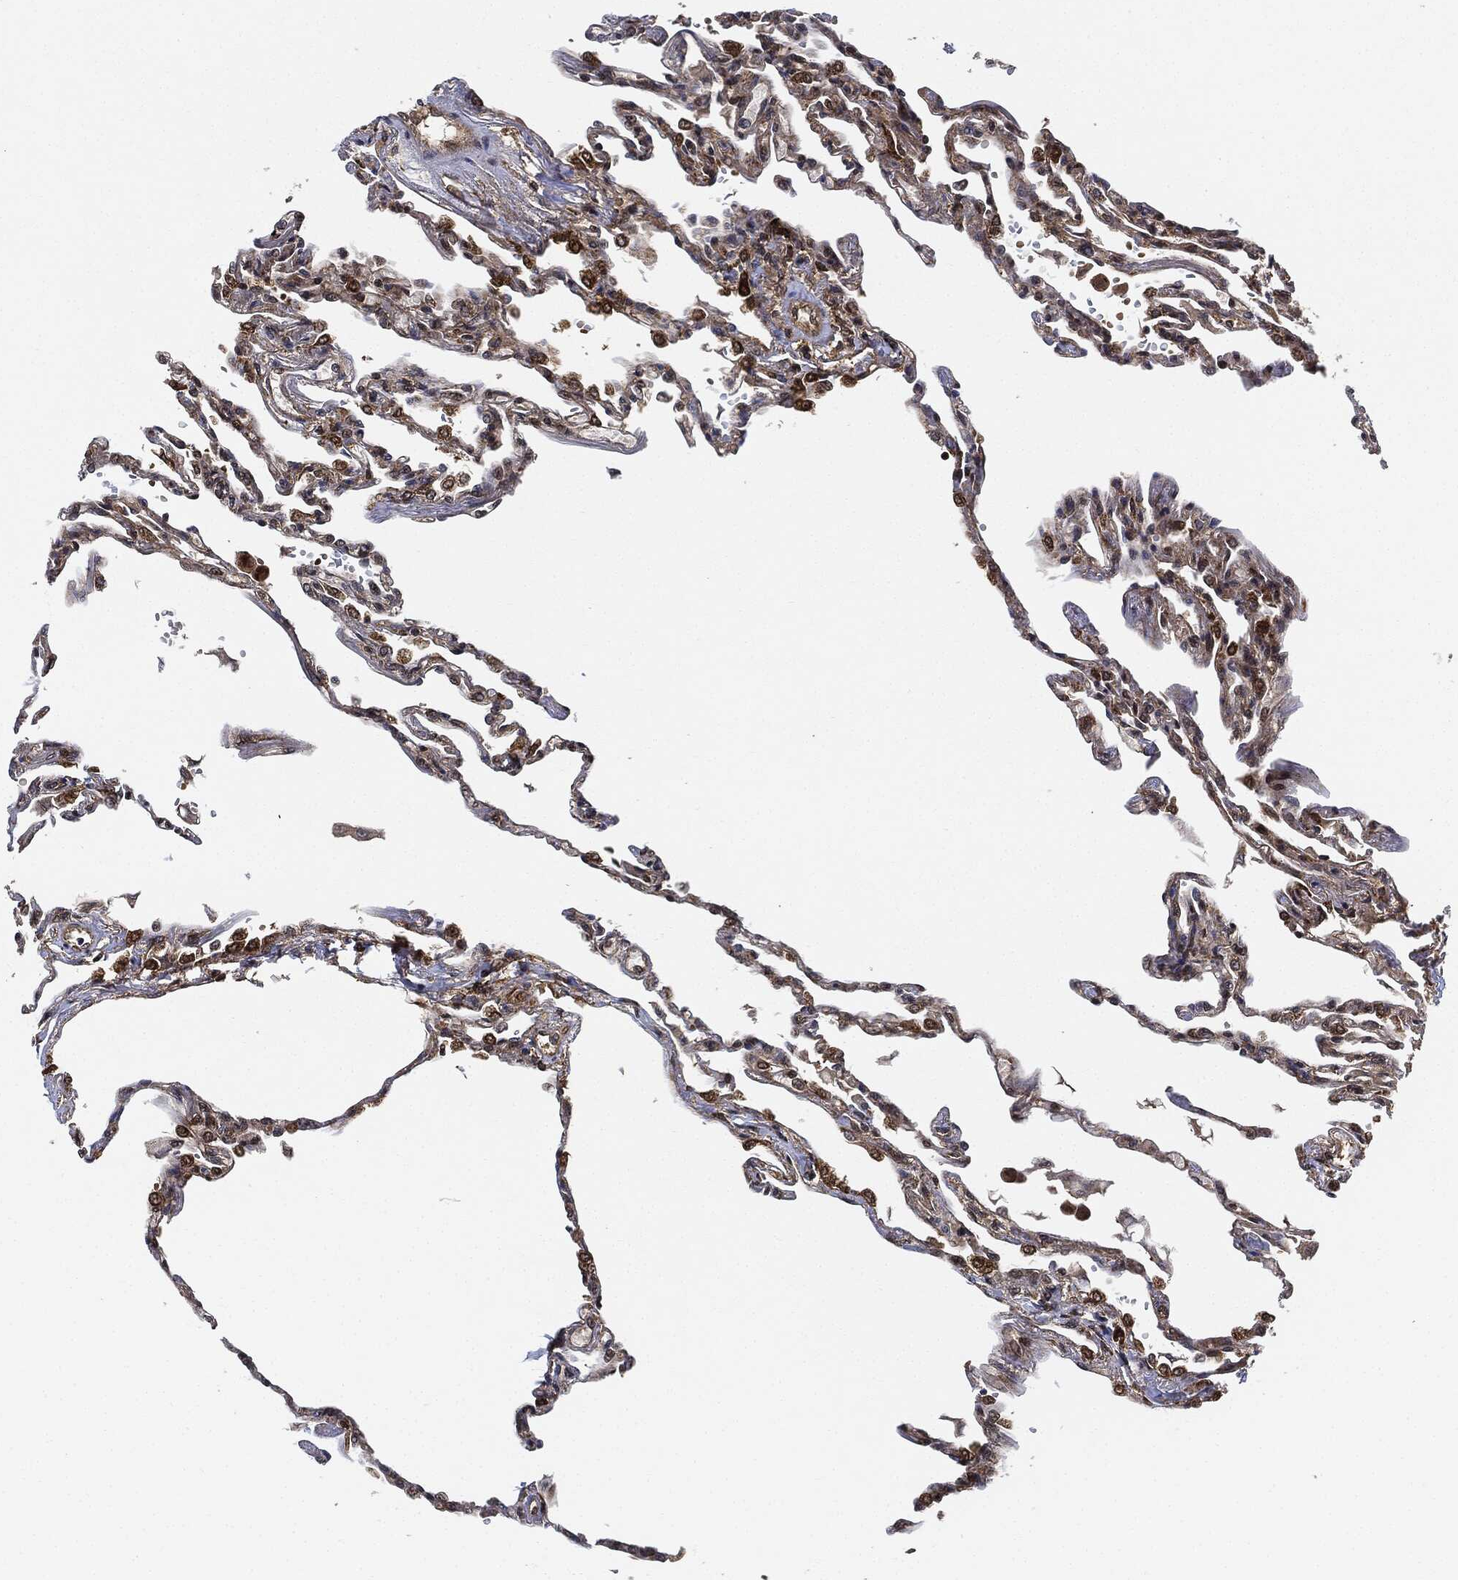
{"staining": {"intensity": "moderate", "quantity": "25%-75%", "location": "cytoplasmic/membranous,nuclear"}, "tissue": "lung", "cell_type": "Alveolar cells", "image_type": "normal", "snomed": [{"axis": "morphology", "description": "Normal tissue, NOS"}, {"axis": "topography", "description": "Lung"}], "caption": "Protein analysis of unremarkable lung displays moderate cytoplasmic/membranous,nuclear staining in approximately 25%-75% of alveolar cells. (Brightfield microscopy of DAB IHC at high magnification).", "gene": "RNASEL", "patient": {"sex": "male", "age": 78}}